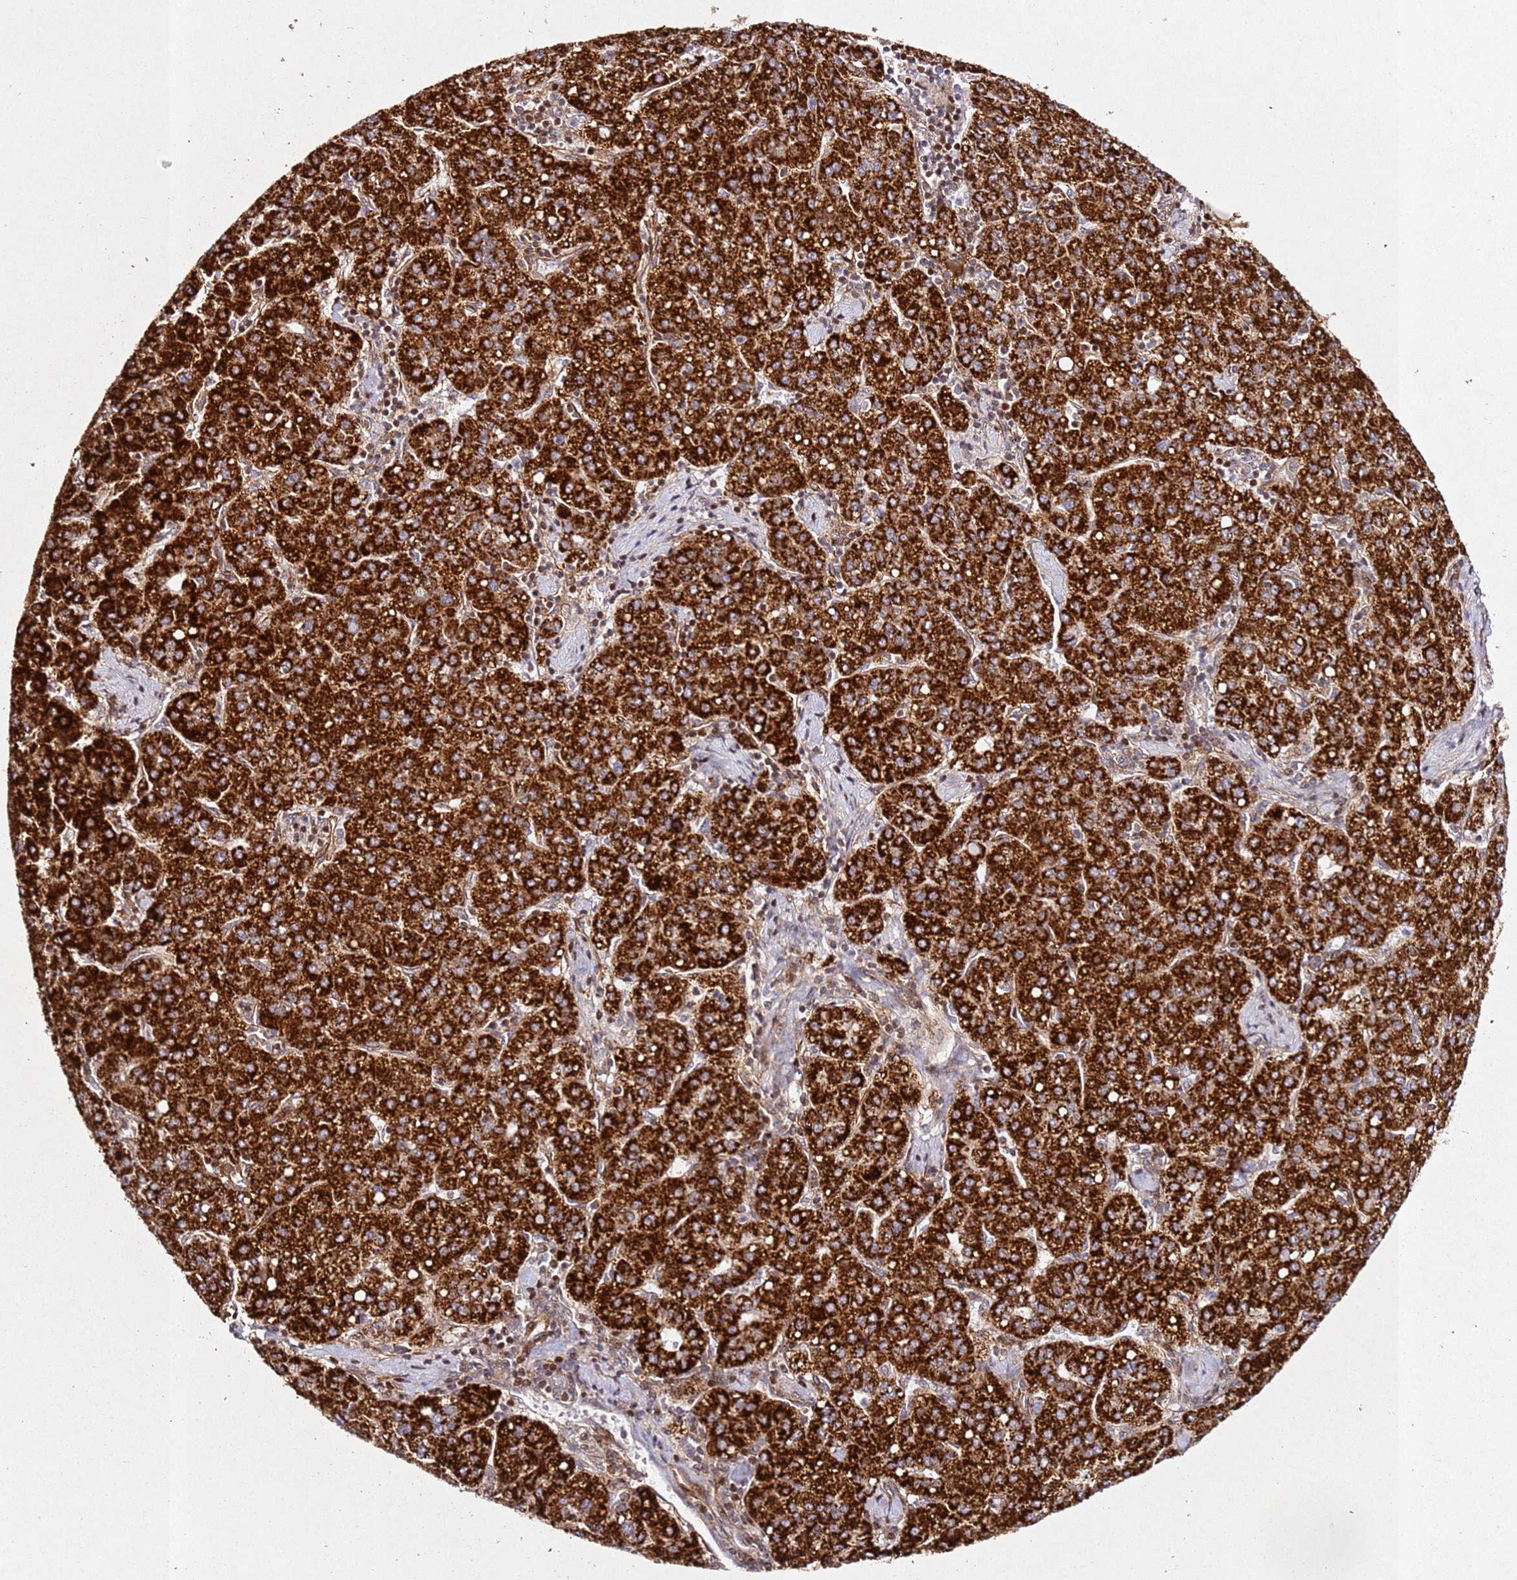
{"staining": {"intensity": "strong", "quantity": ">75%", "location": "cytoplasmic/membranous"}, "tissue": "liver cancer", "cell_type": "Tumor cells", "image_type": "cancer", "snomed": [{"axis": "morphology", "description": "Carcinoma, Hepatocellular, NOS"}, {"axis": "topography", "description": "Liver"}], "caption": "This is an image of IHC staining of hepatocellular carcinoma (liver), which shows strong staining in the cytoplasmic/membranous of tumor cells.", "gene": "ZNF296", "patient": {"sex": "male", "age": 65}}